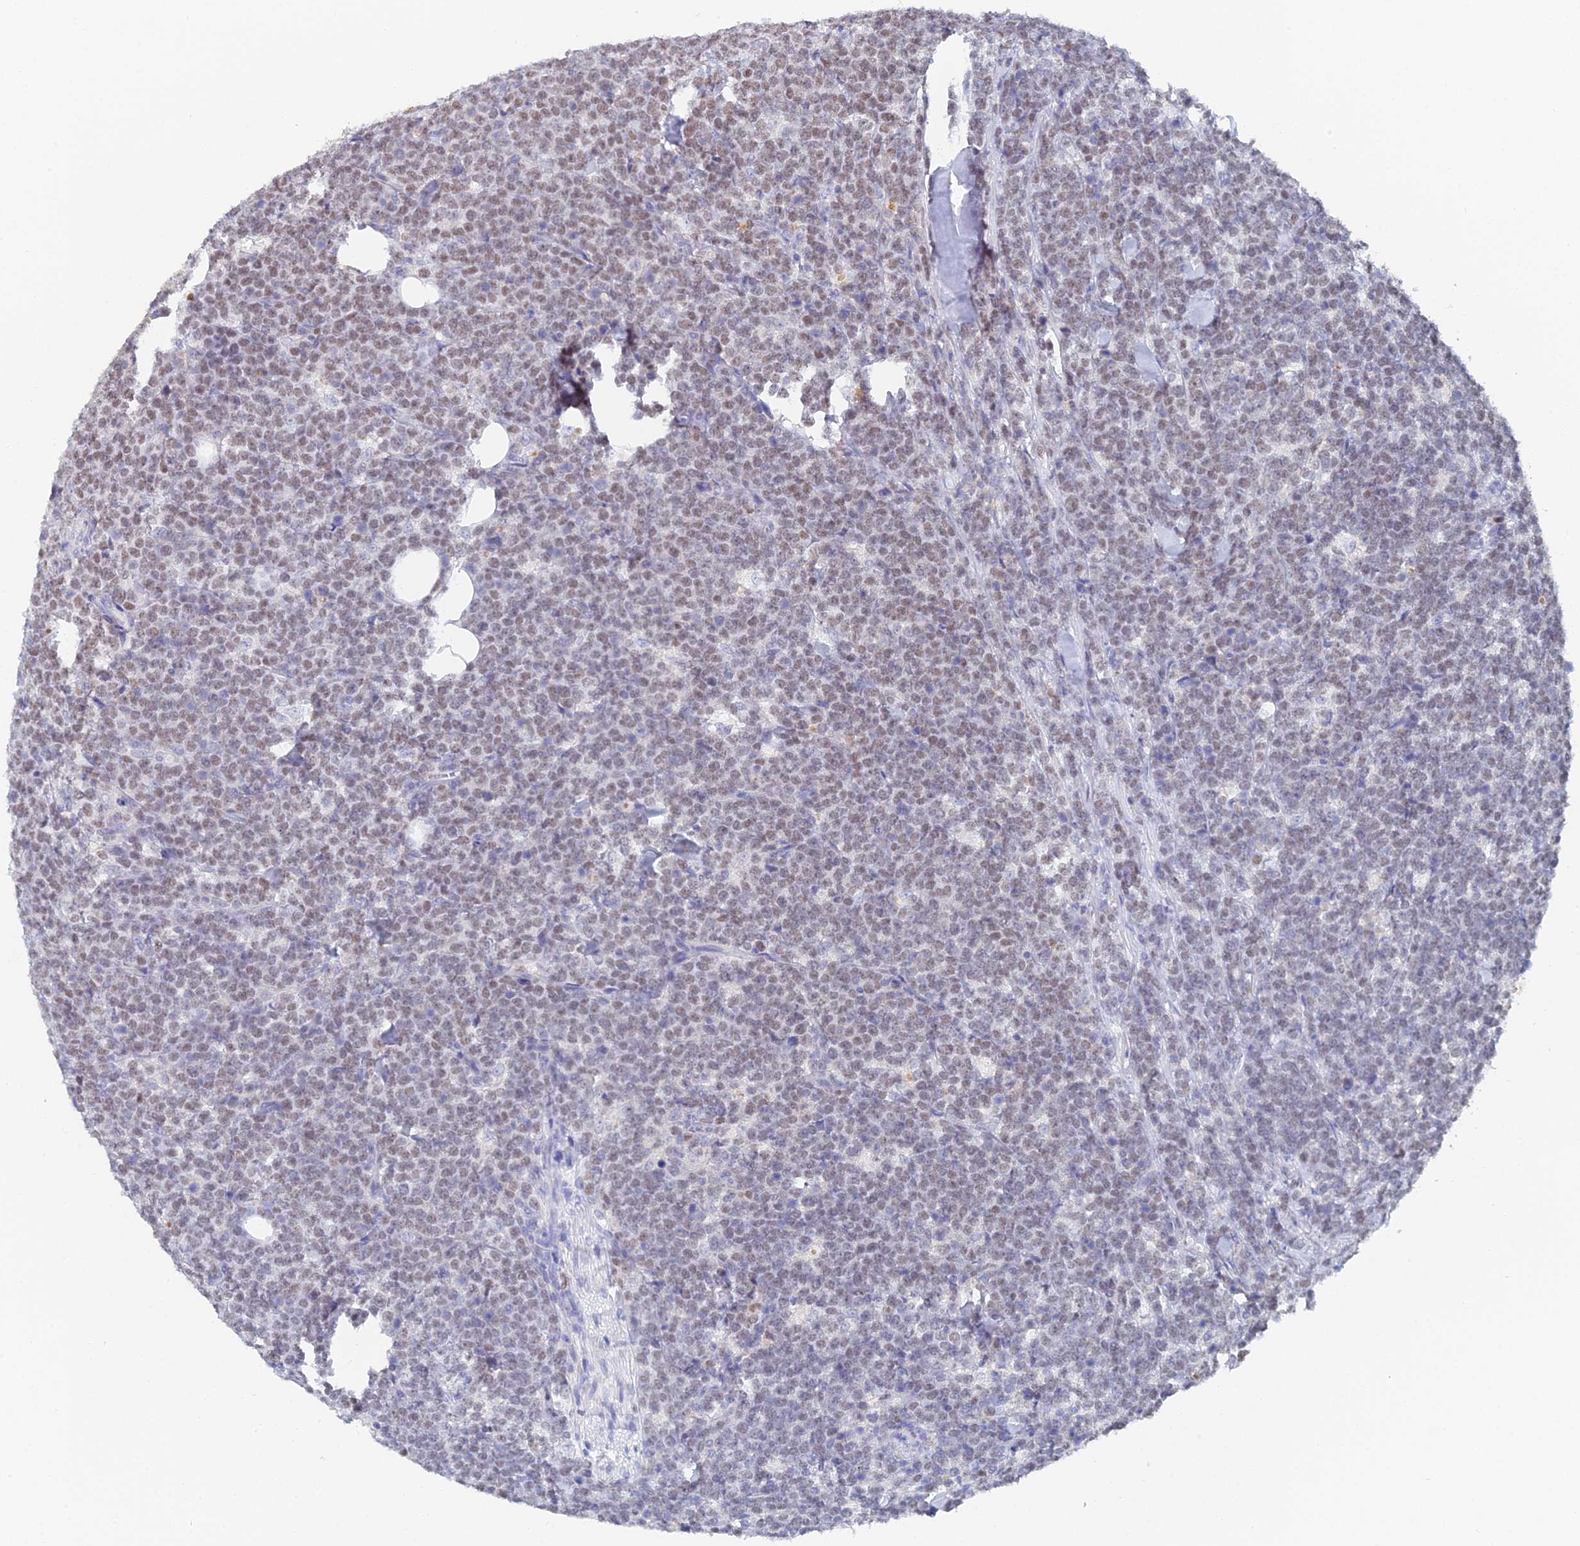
{"staining": {"intensity": "moderate", "quantity": ">75%", "location": "nuclear"}, "tissue": "lymphoma", "cell_type": "Tumor cells", "image_type": "cancer", "snomed": [{"axis": "morphology", "description": "Malignant lymphoma, non-Hodgkin's type, High grade"}, {"axis": "topography", "description": "Small intestine"}], "caption": "Immunohistochemical staining of human high-grade malignant lymphoma, non-Hodgkin's type exhibits medium levels of moderate nuclear protein staining in approximately >75% of tumor cells. (brown staining indicates protein expression, while blue staining denotes nuclei).", "gene": "MCM2", "patient": {"sex": "male", "age": 8}}